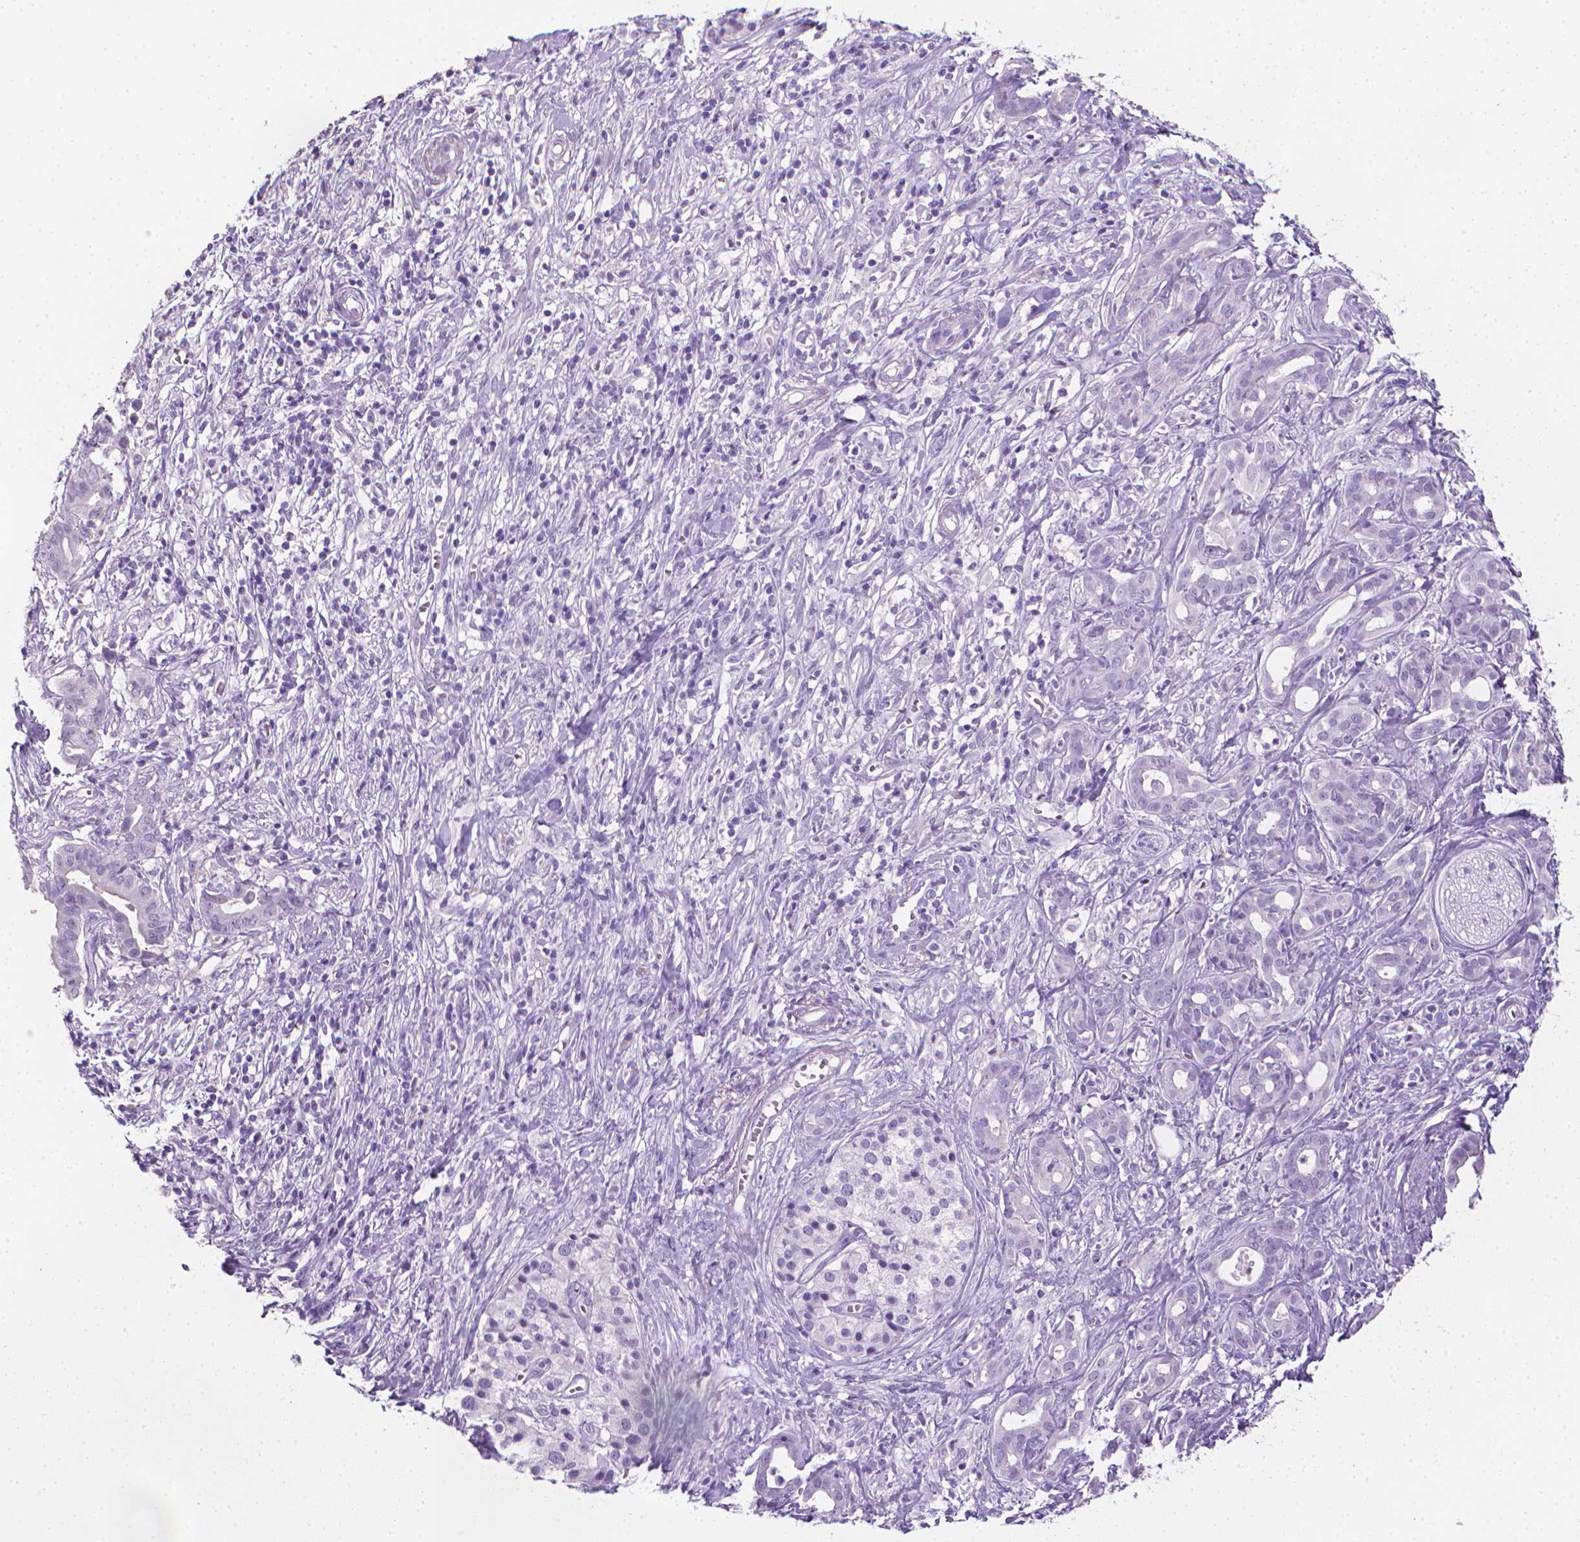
{"staining": {"intensity": "negative", "quantity": "none", "location": "none"}, "tissue": "pancreatic cancer", "cell_type": "Tumor cells", "image_type": "cancer", "snomed": [{"axis": "morphology", "description": "Adenocarcinoma, NOS"}, {"axis": "topography", "description": "Pancreas"}], "caption": "Immunohistochemistry histopathology image of neoplastic tissue: pancreatic cancer stained with DAB exhibits no significant protein positivity in tumor cells.", "gene": "XPNPEP2", "patient": {"sex": "male", "age": 61}}